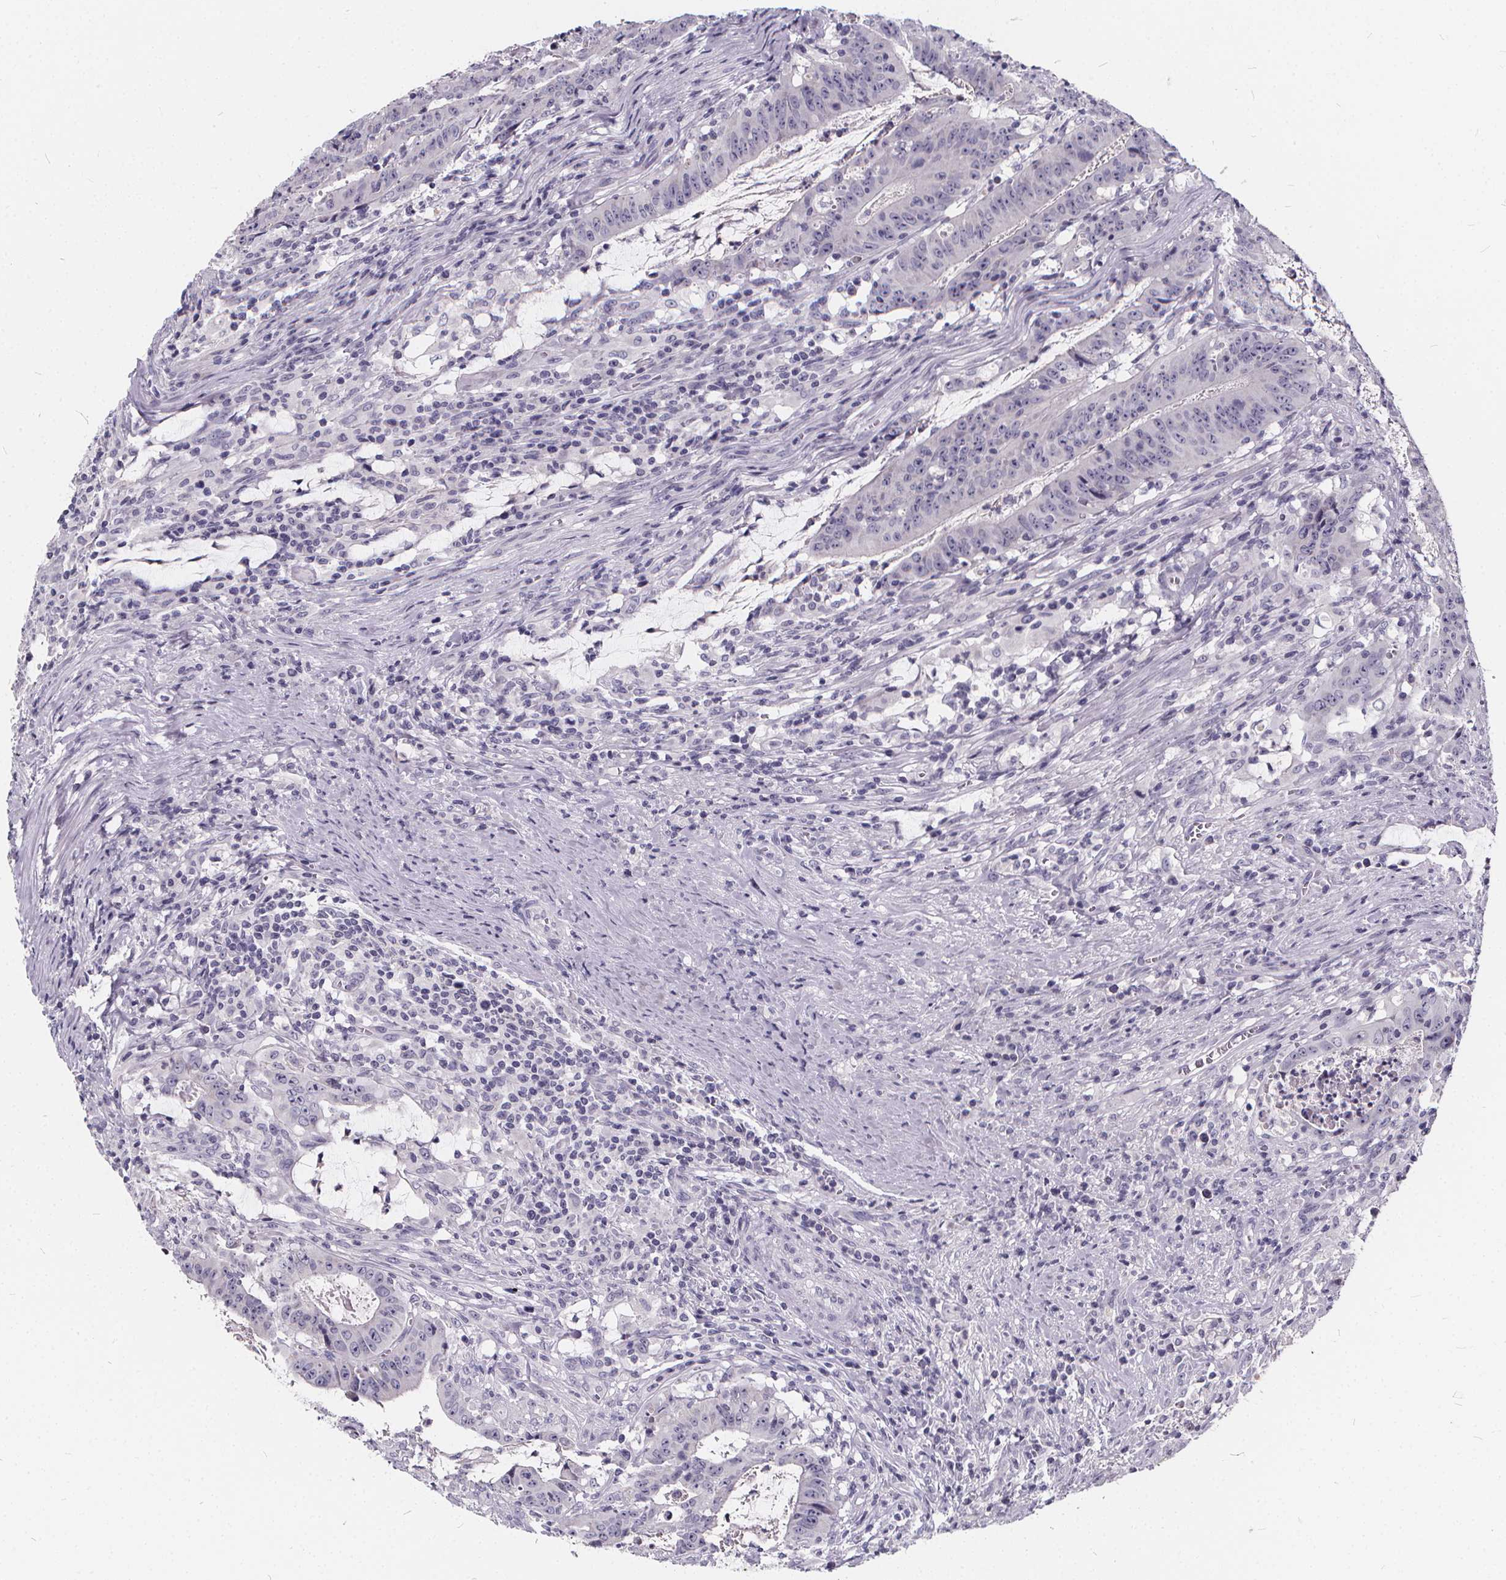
{"staining": {"intensity": "negative", "quantity": "none", "location": "none"}, "tissue": "colorectal cancer", "cell_type": "Tumor cells", "image_type": "cancer", "snomed": [{"axis": "morphology", "description": "Adenocarcinoma, NOS"}, {"axis": "topography", "description": "Colon"}], "caption": "Tumor cells show no significant positivity in colorectal cancer.", "gene": "SPEF2", "patient": {"sex": "male", "age": 33}}